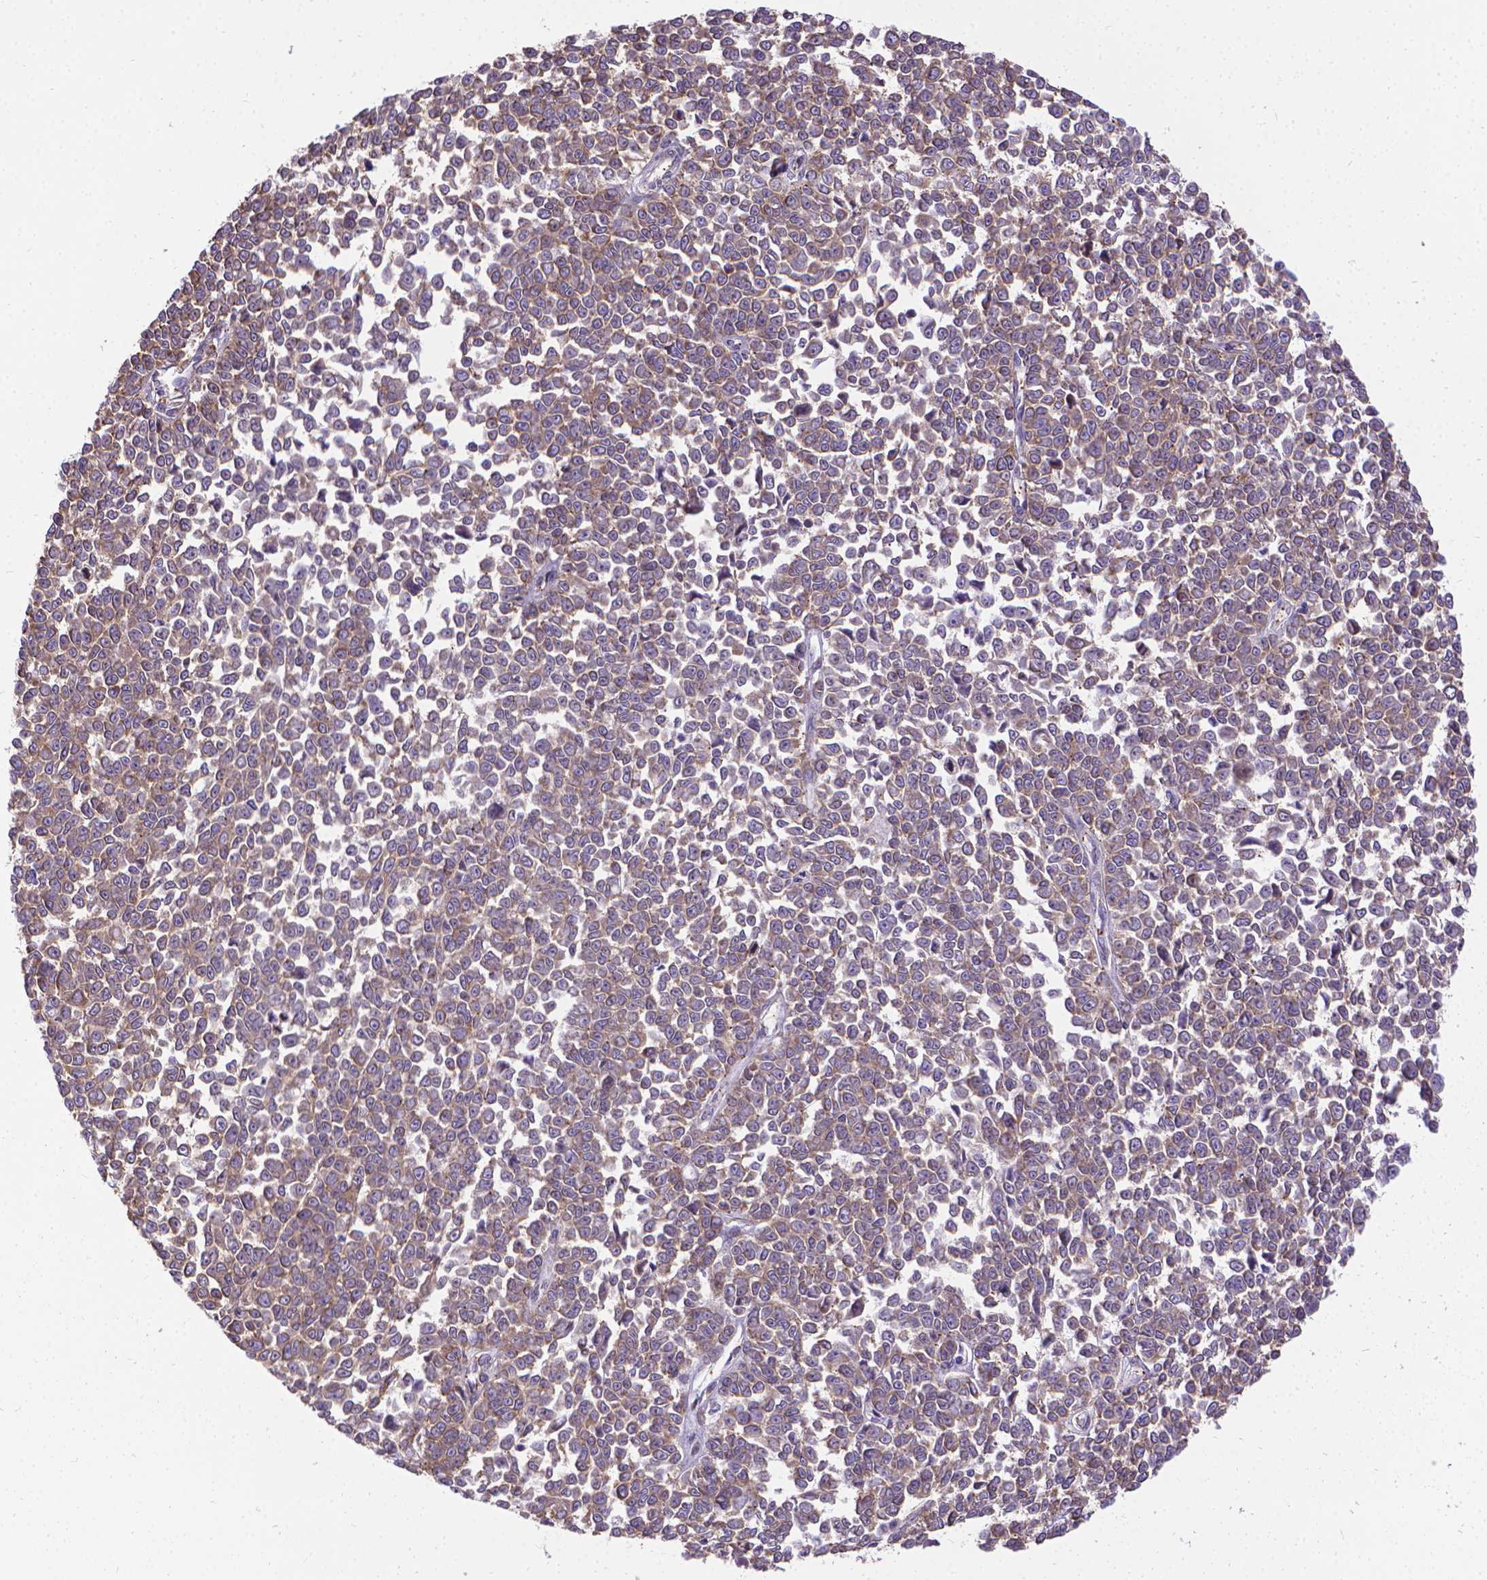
{"staining": {"intensity": "moderate", "quantity": "25%-75%", "location": "cytoplasmic/membranous"}, "tissue": "melanoma", "cell_type": "Tumor cells", "image_type": "cancer", "snomed": [{"axis": "morphology", "description": "Malignant melanoma, NOS"}, {"axis": "topography", "description": "Skin"}], "caption": "Immunohistochemical staining of malignant melanoma reveals medium levels of moderate cytoplasmic/membranous expression in about 25%-75% of tumor cells.", "gene": "CFAP299", "patient": {"sex": "female", "age": 95}}